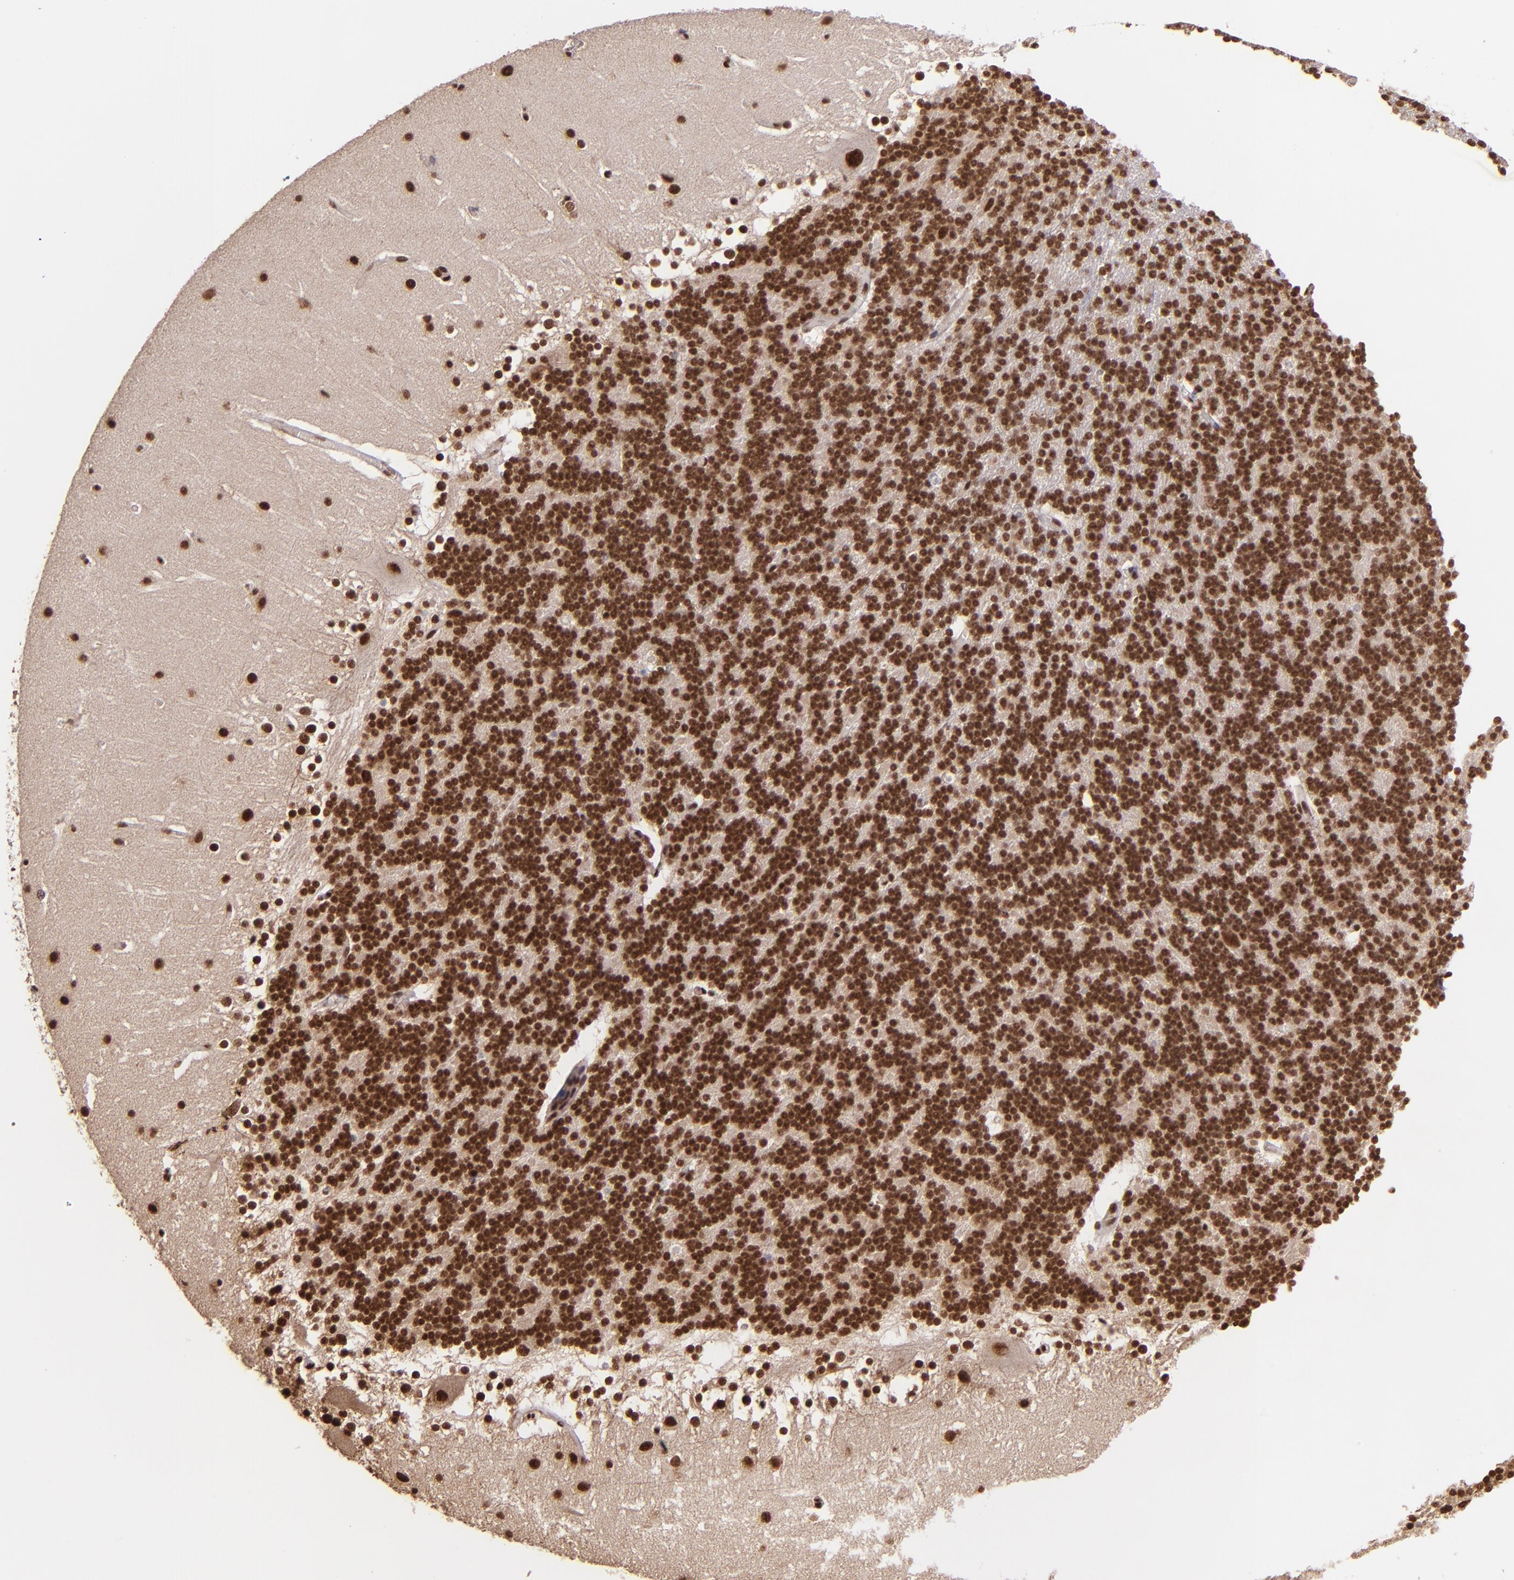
{"staining": {"intensity": "strong", "quantity": ">75%", "location": "nuclear"}, "tissue": "cerebellum", "cell_type": "Cells in granular layer", "image_type": "normal", "snomed": [{"axis": "morphology", "description": "Normal tissue, NOS"}, {"axis": "topography", "description": "Cerebellum"}], "caption": "Strong nuclear staining for a protein is identified in approximately >75% of cells in granular layer of unremarkable cerebellum using immunohistochemistry (IHC).", "gene": "PQBP1", "patient": {"sex": "female", "age": 19}}